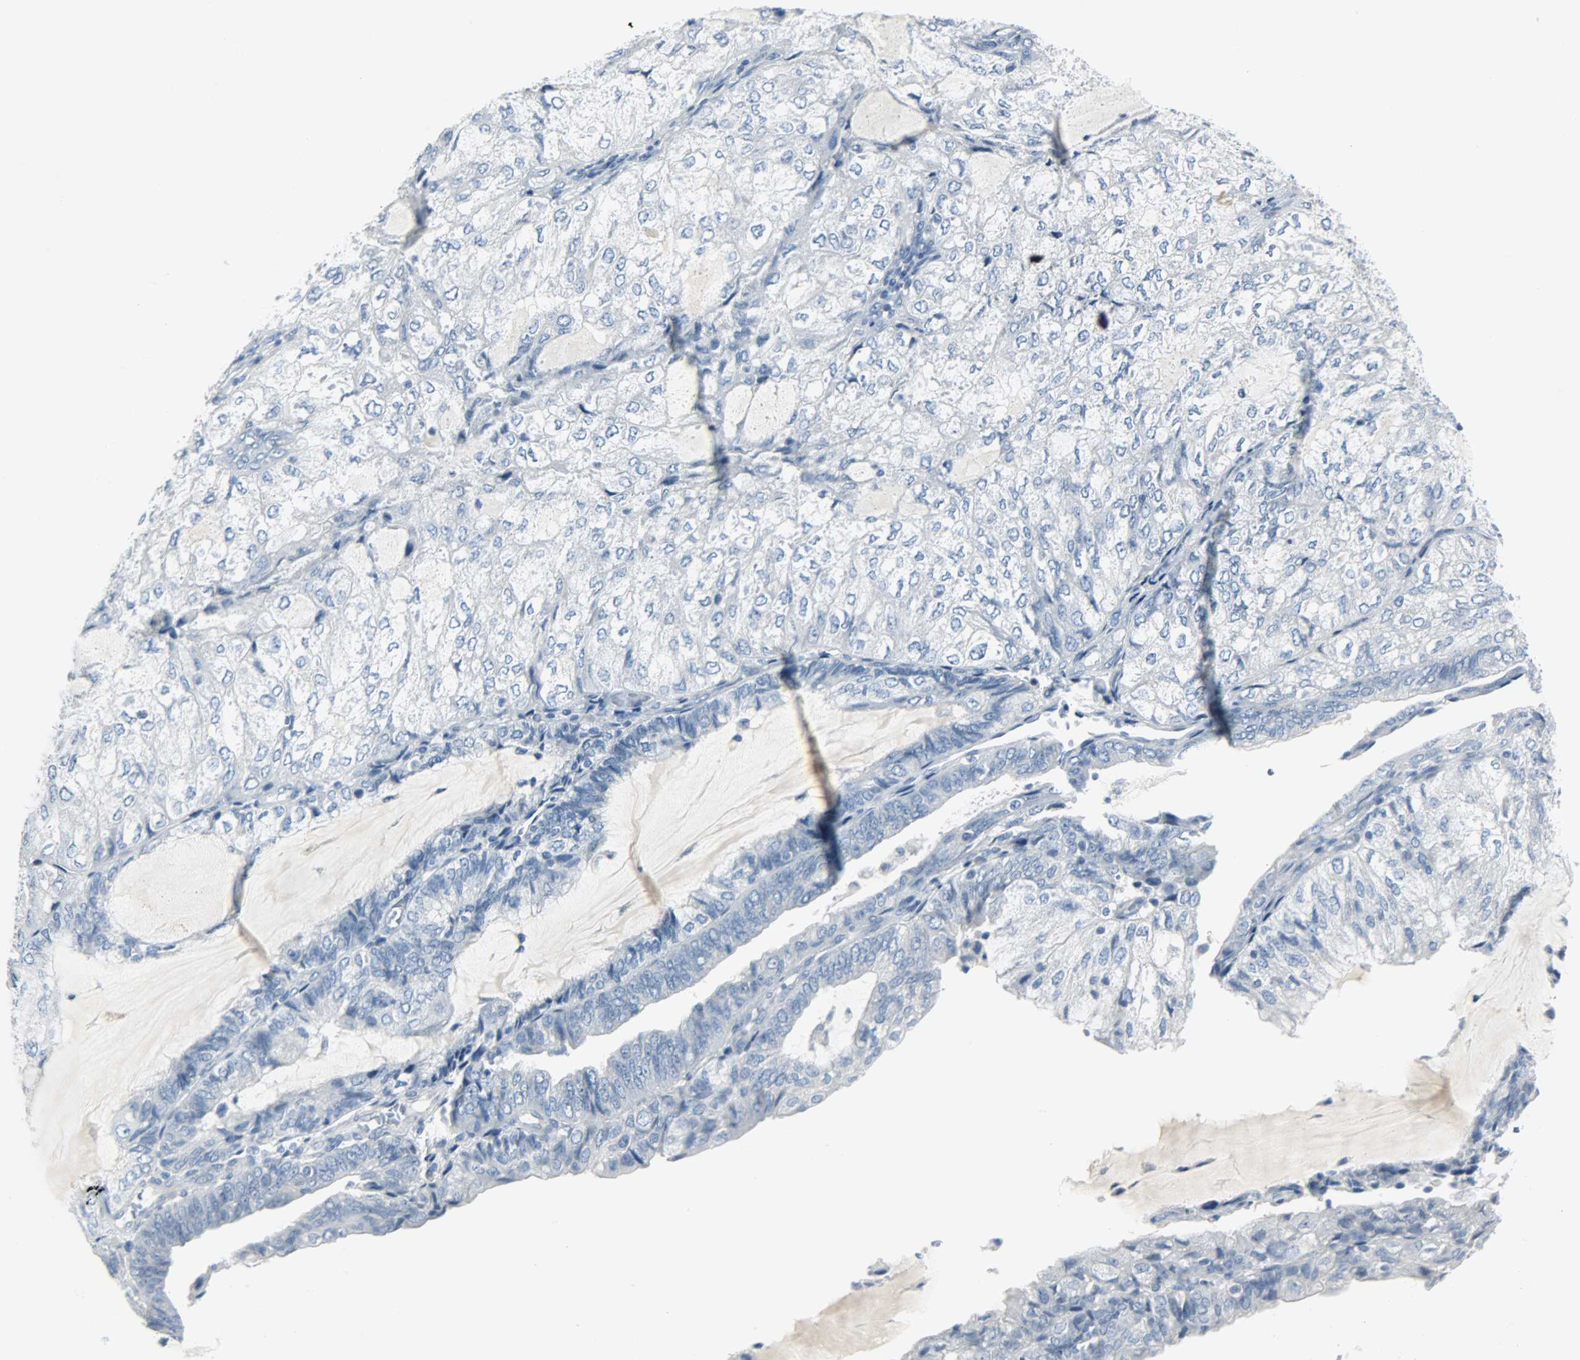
{"staining": {"intensity": "negative", "quantity": "none", "location": "none"}, "tissue": "endometrial cancer", "cell_type": "Tumor cells", "image_type": "cancer", "snomed": [{"axis": "morphology", "description": "Adenocarcinoma, NOS"}, {"axis": "topography", "description": "Endometrium"}], "caption": "Tumor cells are negative for protein expression in human adenocarcinoma (endometrial).", "gene": "KIT", "patient": {"sex": "female", "age": 81}}